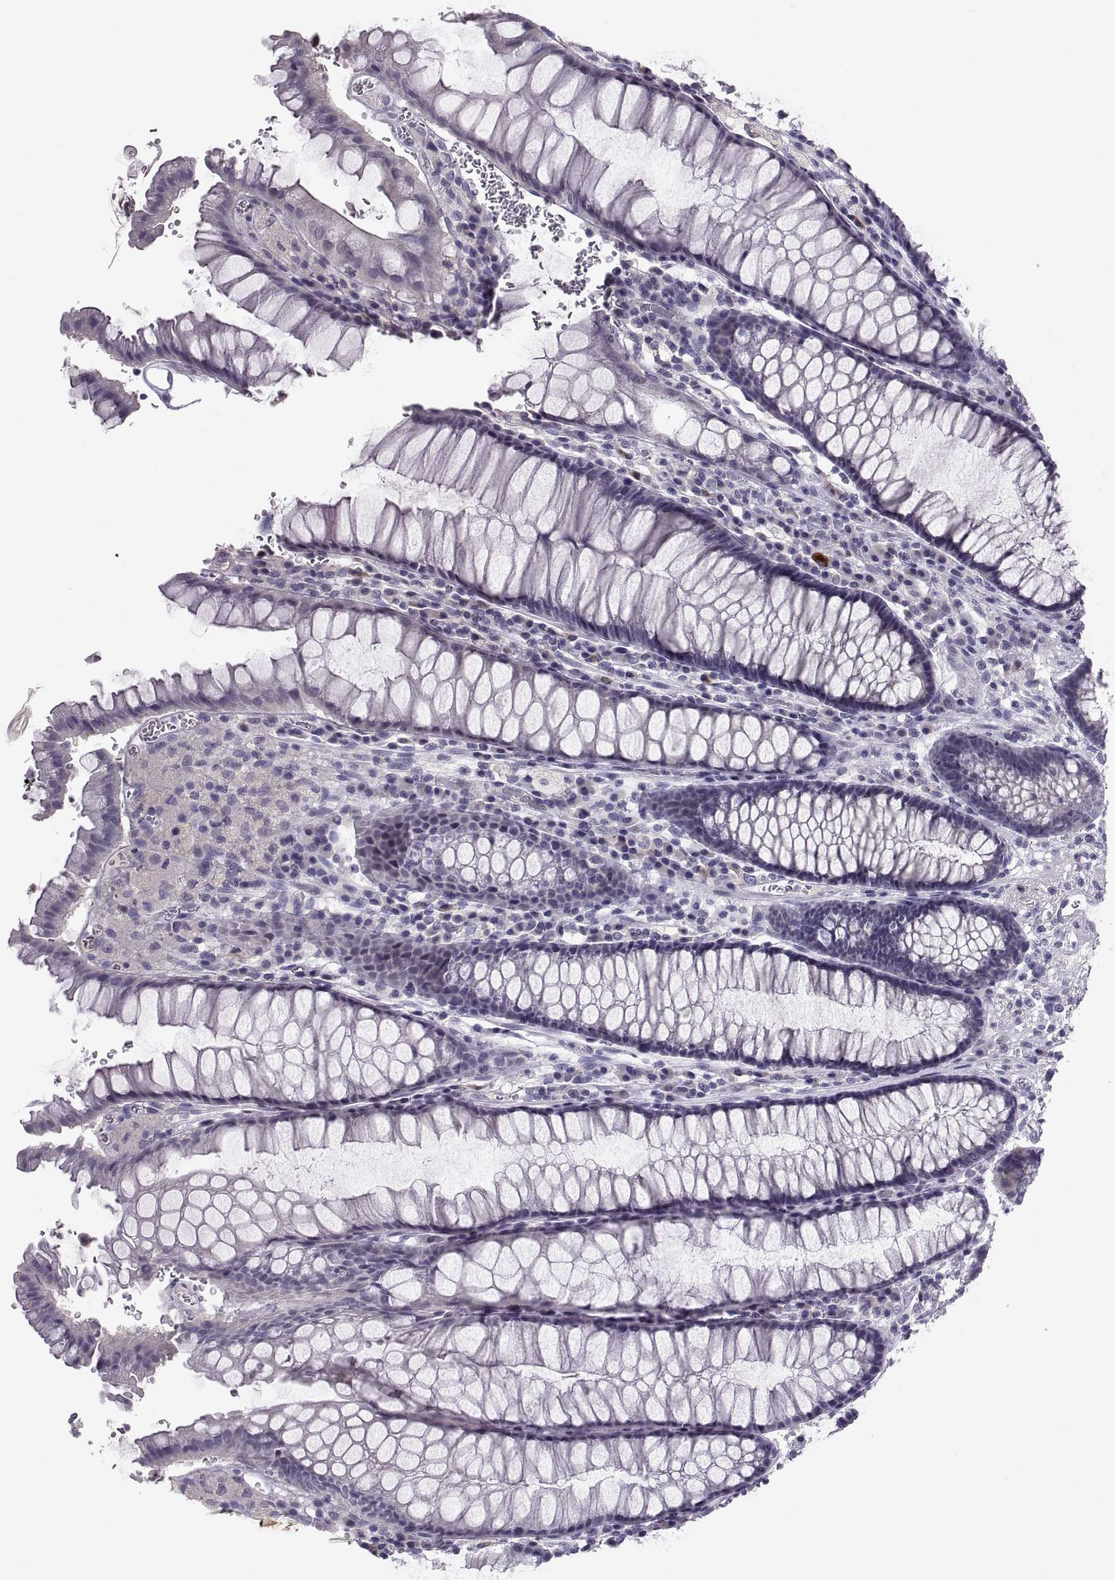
{"staining": {"intensity": "negative", "quantity": "none", "location": "none"}, "tissue": "rectum", "cell_type": "Glandular cells", "image_type": "normal", "snomed": [{"axis": "morphology", "description": "Normal tissue, NOS"}, {"axis": "topography", "description": "Rectum"}], "caption": "A micrograph of rectum stained for a protein reveals no brown staining in glandular cells. (Immunohistochemistry, brightfield microscopy, high magnification).", "gene": "PTN", "patient": {"sex": "female", "age": 68}}